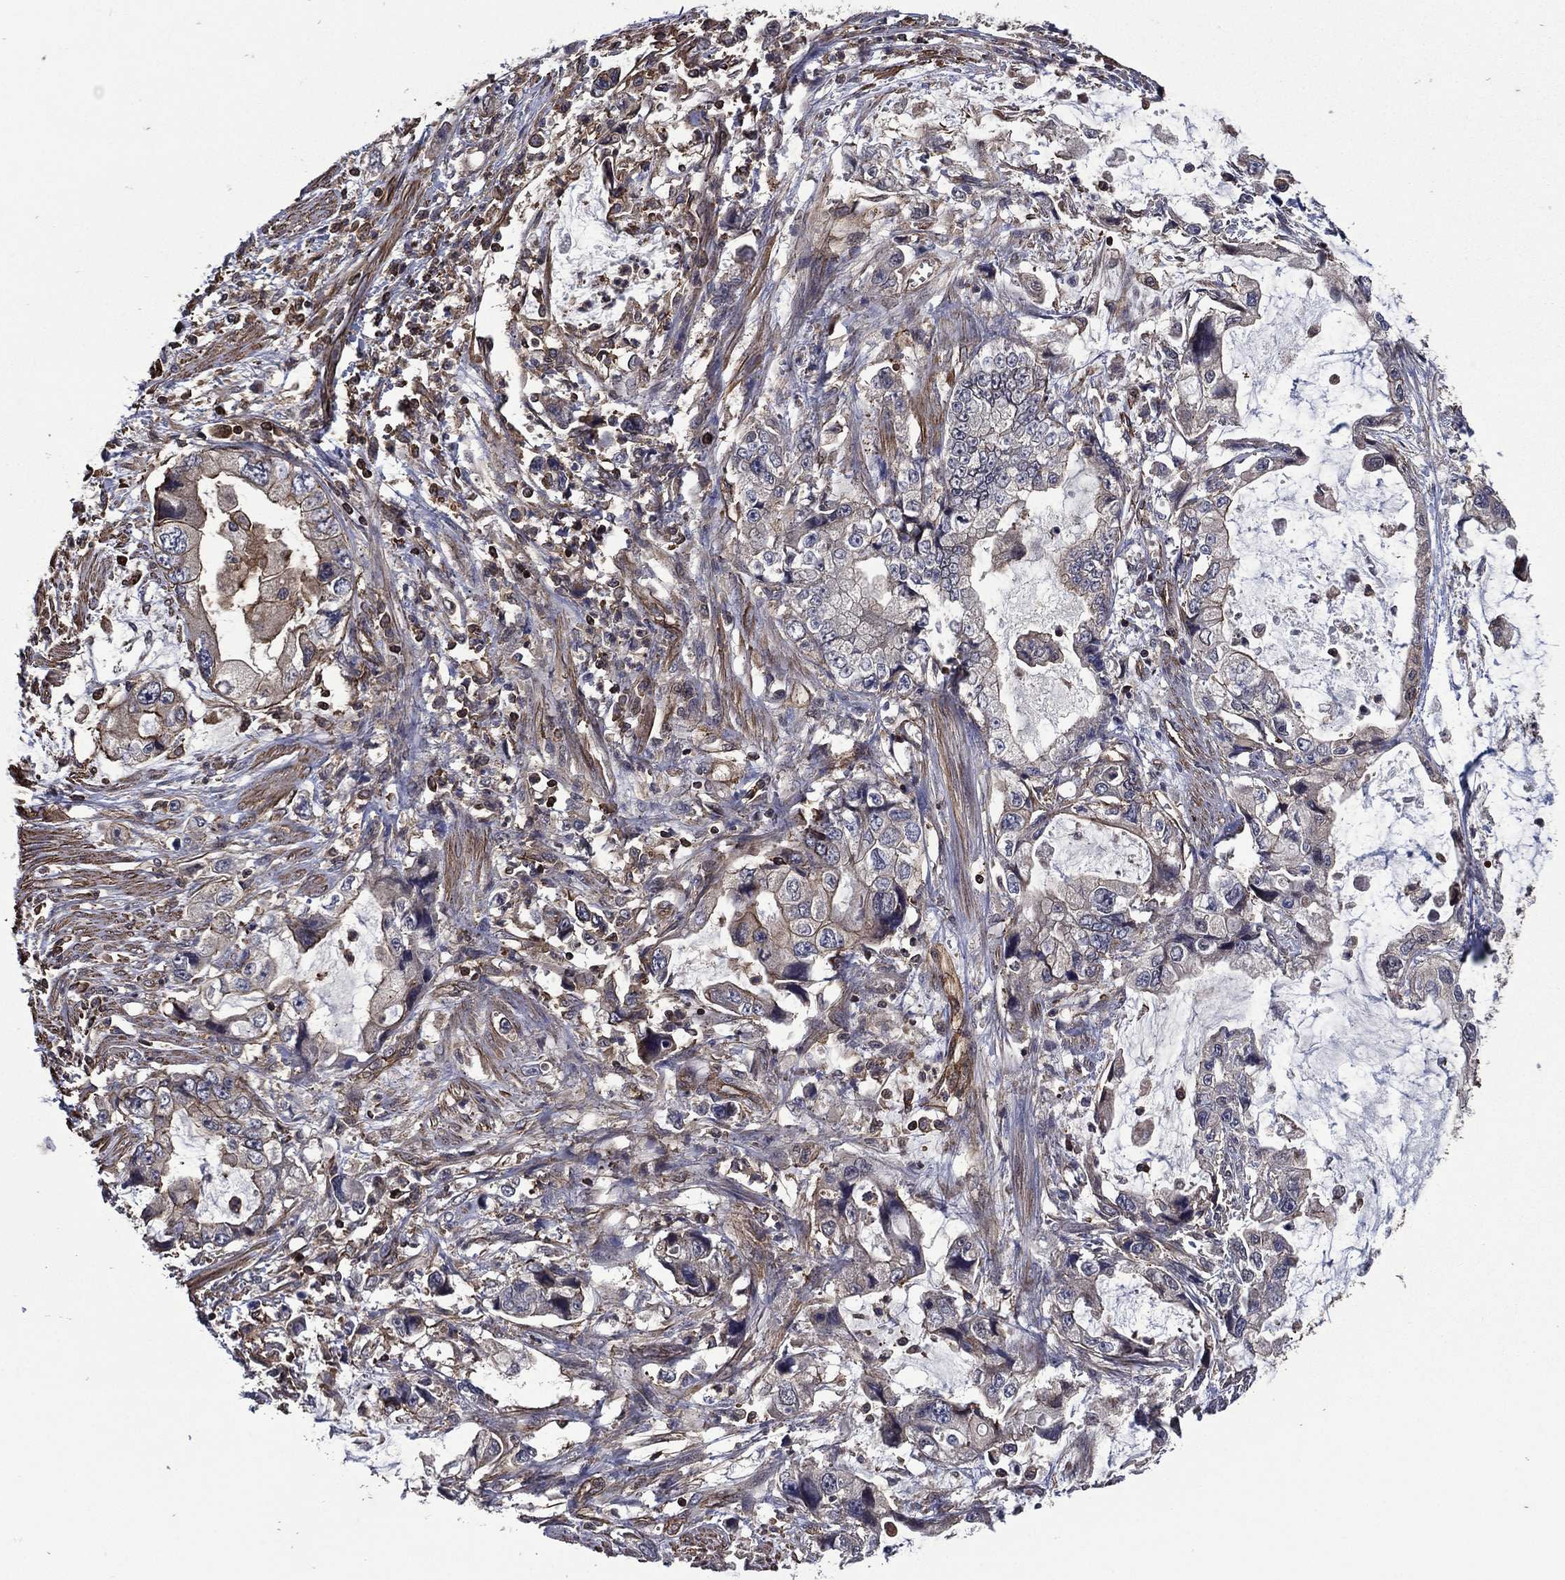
{"staining": {"intensity": "moderate", "quantity": "<25%", "location": "cytoplasmic/membranous"}, "tissue": "stomach cancer", "cell_type": "Tumor cells", "image_type": "cancer", "snomed": [{"axis": "morphology", "description": "Adenocarcinoma, NOS"}, {"axis": "topography", "description": "Pancreas"}, {"axis": "topography", "description": "Stomach, upper"}, {"axis": "topography", "description": "Stomach"}], "caption": "A photomicrograph of stomach adenocarcinoma stained for a protein reveals moderate cytoplasmic/membranous brown staining in tumor cells. The protein of interest is shown in brown color, while the nuclei are stained blue.", "gene": "PLPP3", "patient": {"sex": "male", "age": 77}}